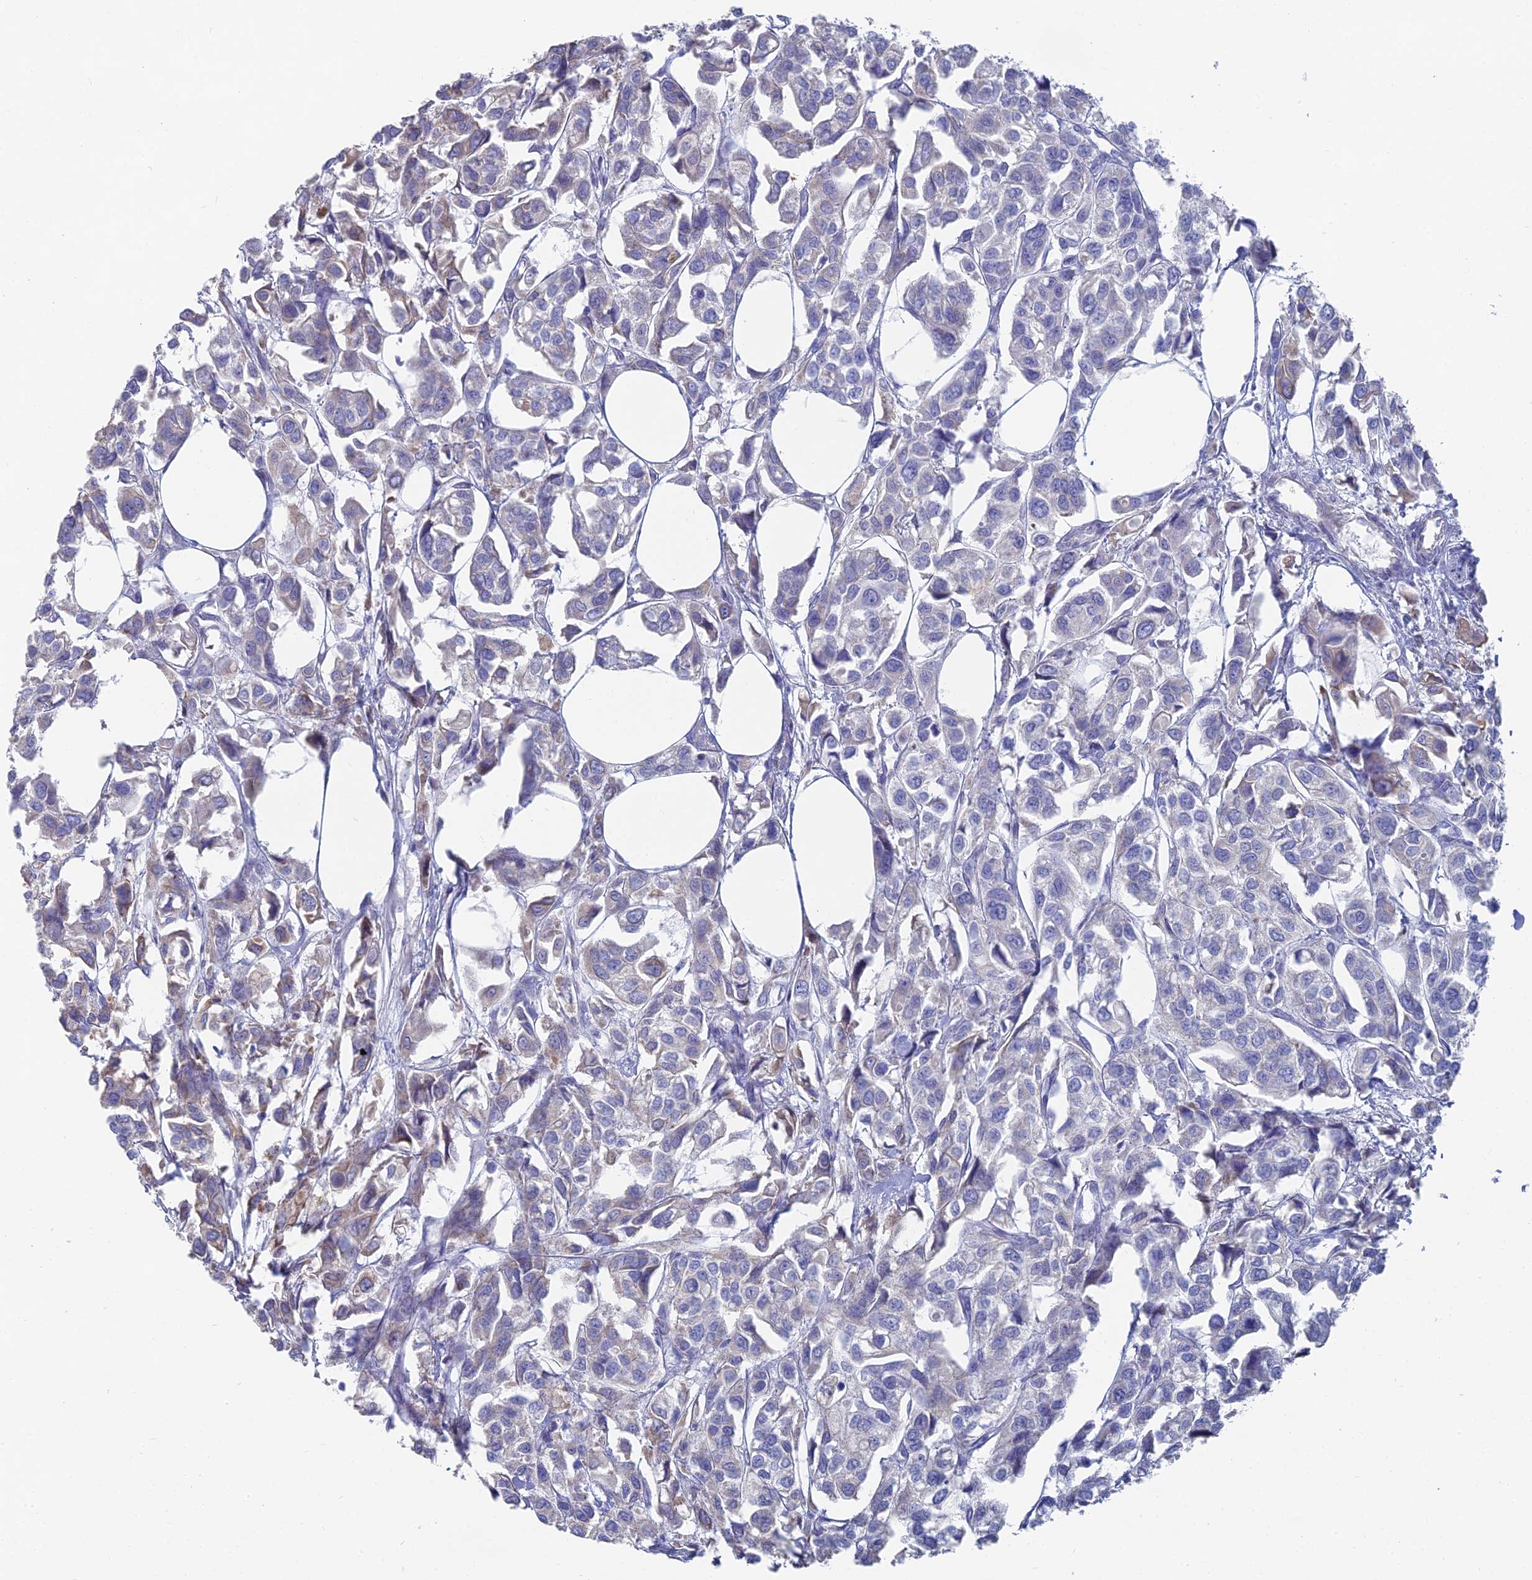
{"staining": {"intensity": "negative", "quantity": "none", "location": "none"}, "tissue": "urothelial cancer", "cell_type": "Tumor cells", "image_type": "cancer", "snomed": [{"axis": "morphology", "description": "Urothelial carcinoma, High grade"}, {"axis": "topography", "description": "Urinary bladder"}], "caption": "A histopathology image of human high-grade urothelial carcinoma is negative for staining in tumor cells. (Immunohistochemistry (ihc), brightfield microscopy, high magnification).", "gene": "TNNT3", "patient": {"sex": "male", "age": 67}}